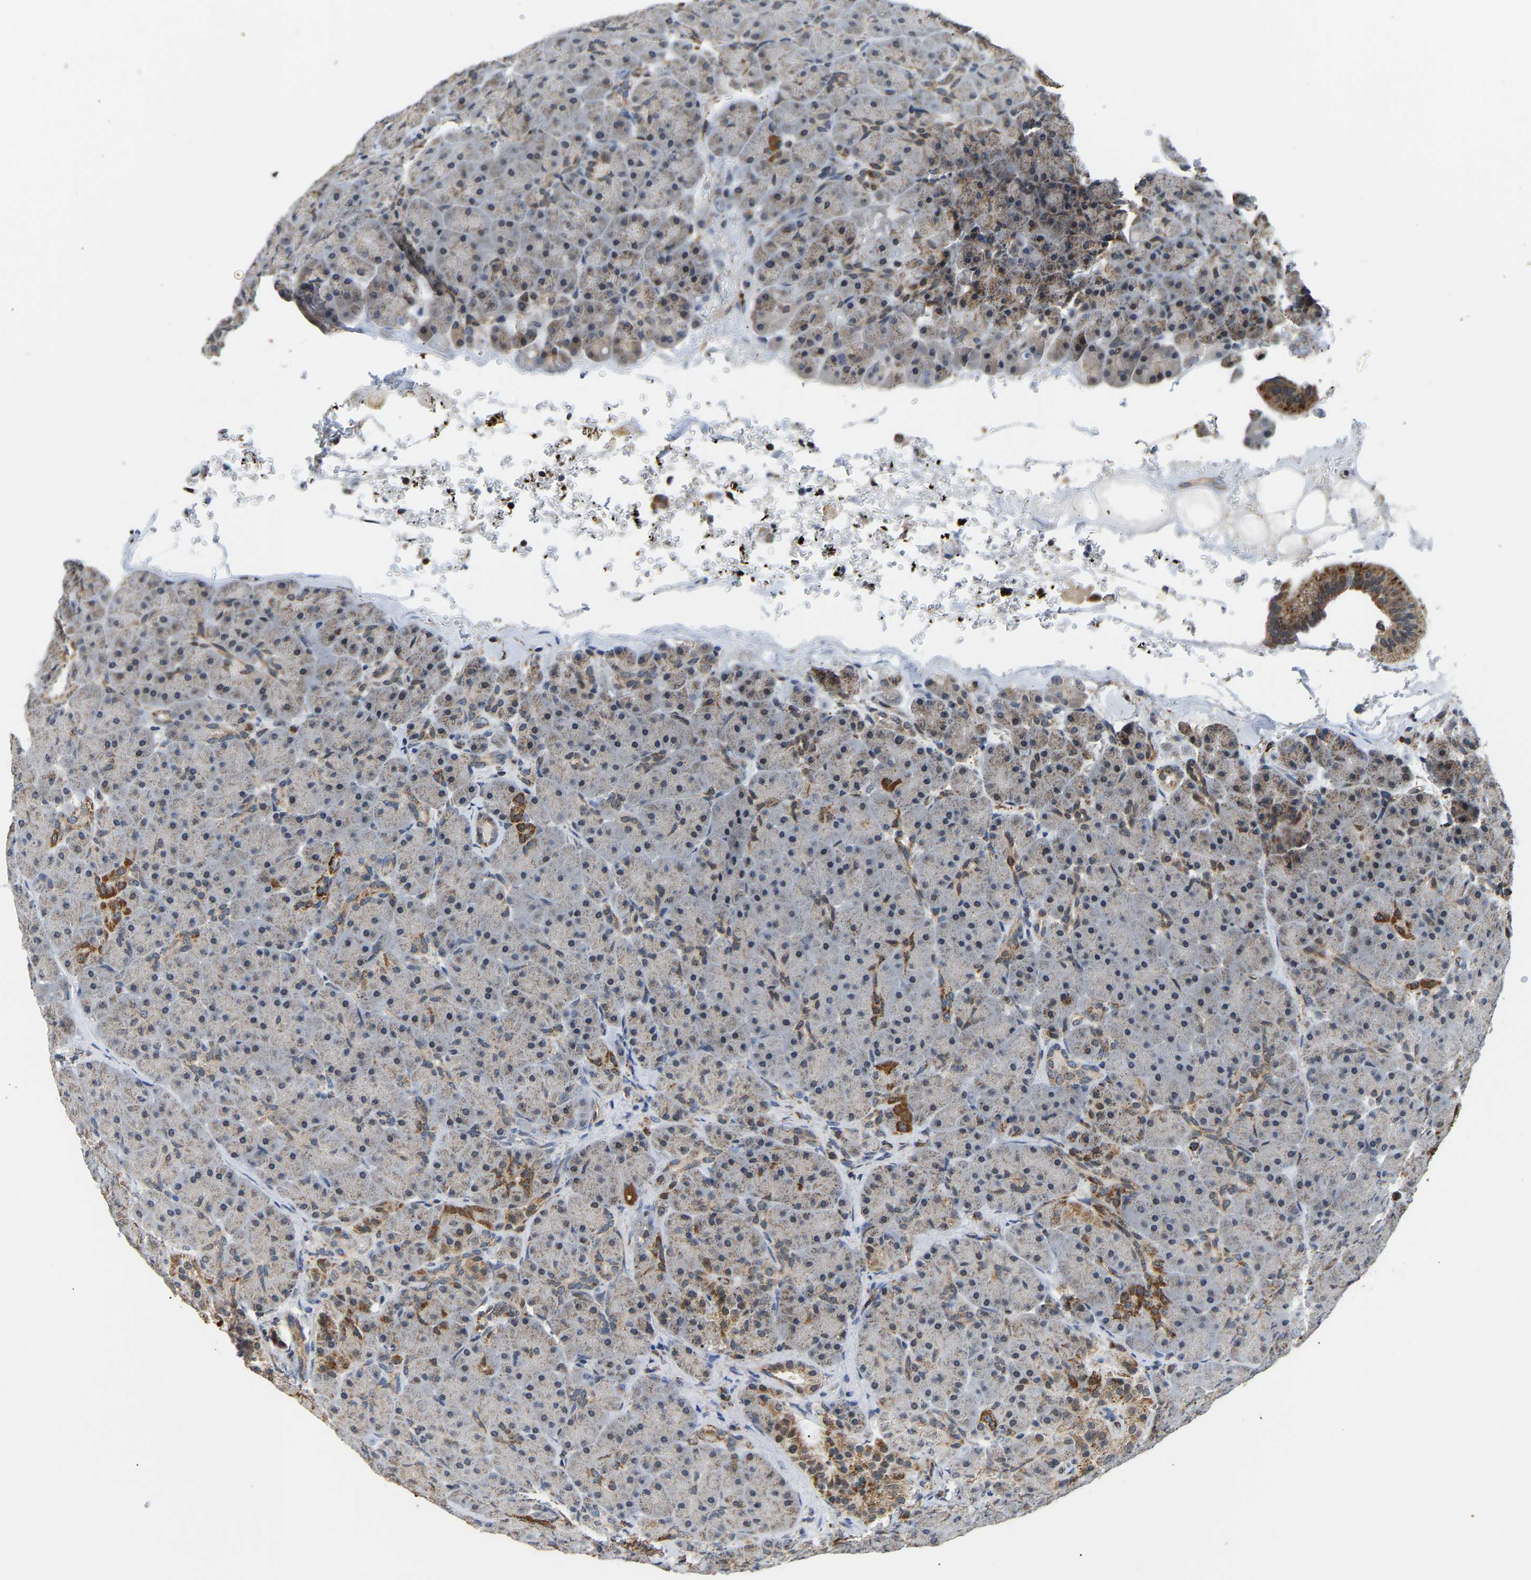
{"staining": {"intensity": "moderate", "quantity": "<25%", "location": "cytoplasmic/membranous"}, "tissue": "pancreas", "cell_type": "Exocrine glandular cells", "image_type": "normal", "snomed": [{"axis": "morphology", "description": "Normal tissue, NOS"}, {"axis": "topography", "description": "Pancreas"}], "caption": "Brown immunohistochemical staining in normal human pancreas demonstrates moderate cytoplasmic/membranous expression in about <25% of exocrine glandular cells.", "gene": "GIMAP7", "patient": {"sex": "male", "age": 66}}